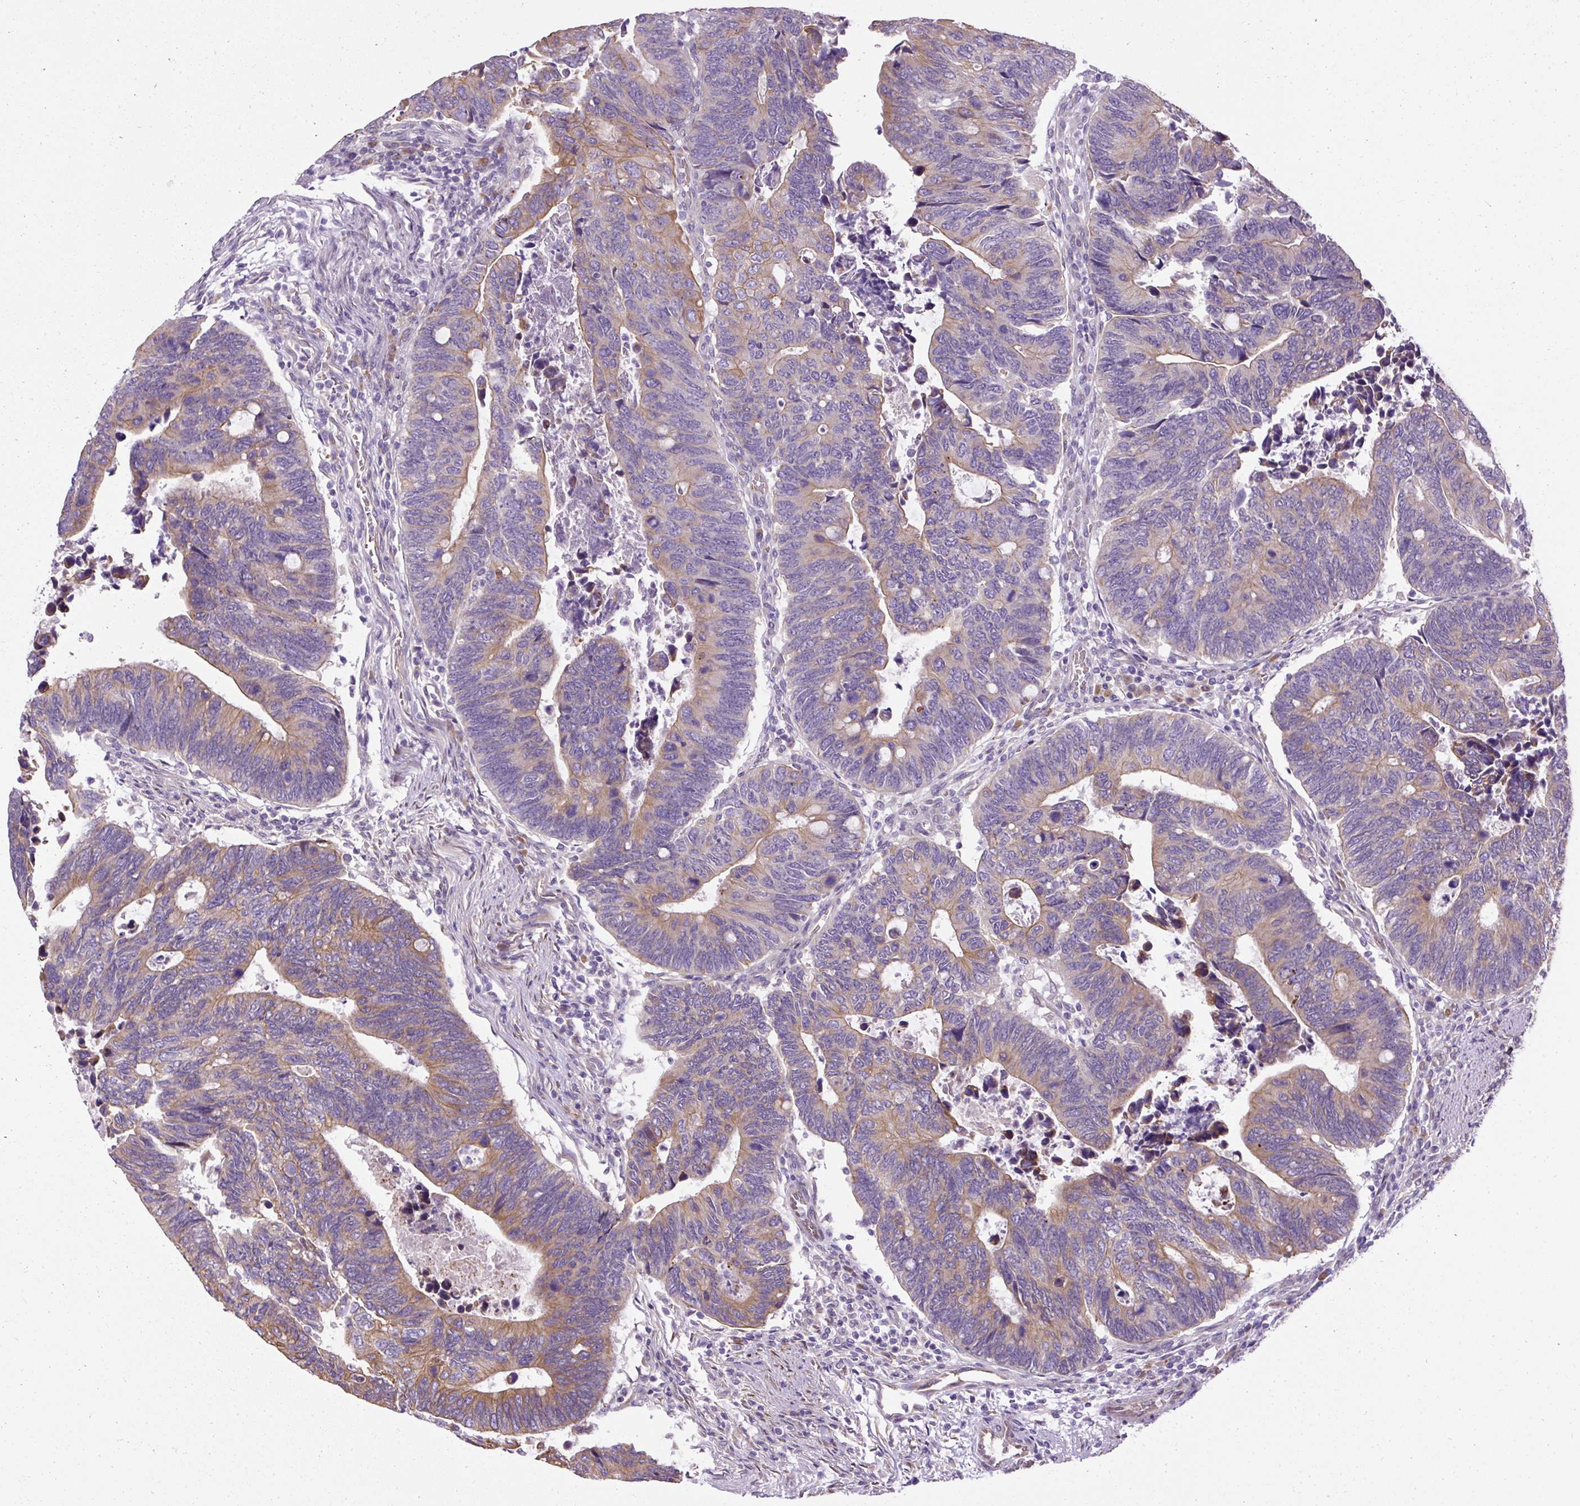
{"staining": {"intensity": "moderate", "quantity": "25%-75%", "location": "cytoplasmic/membranous"}, "tissue": "colorectal cancer", "cell_type": "Tumor cells", "image_type": "cancer", "snomed": [{"axis": "morphology", "description": "Adenocarcinoma, NOS"}, {"axis": "topography", "description": "Colon"}], "caption": "A micrograph of colorectal cancer stained for a protein reveals moderate cytoplasmic/membranous brown staining in tumor cells.", "gene": "FAM149A", "patient": {"sex": "male", "age": 87}}